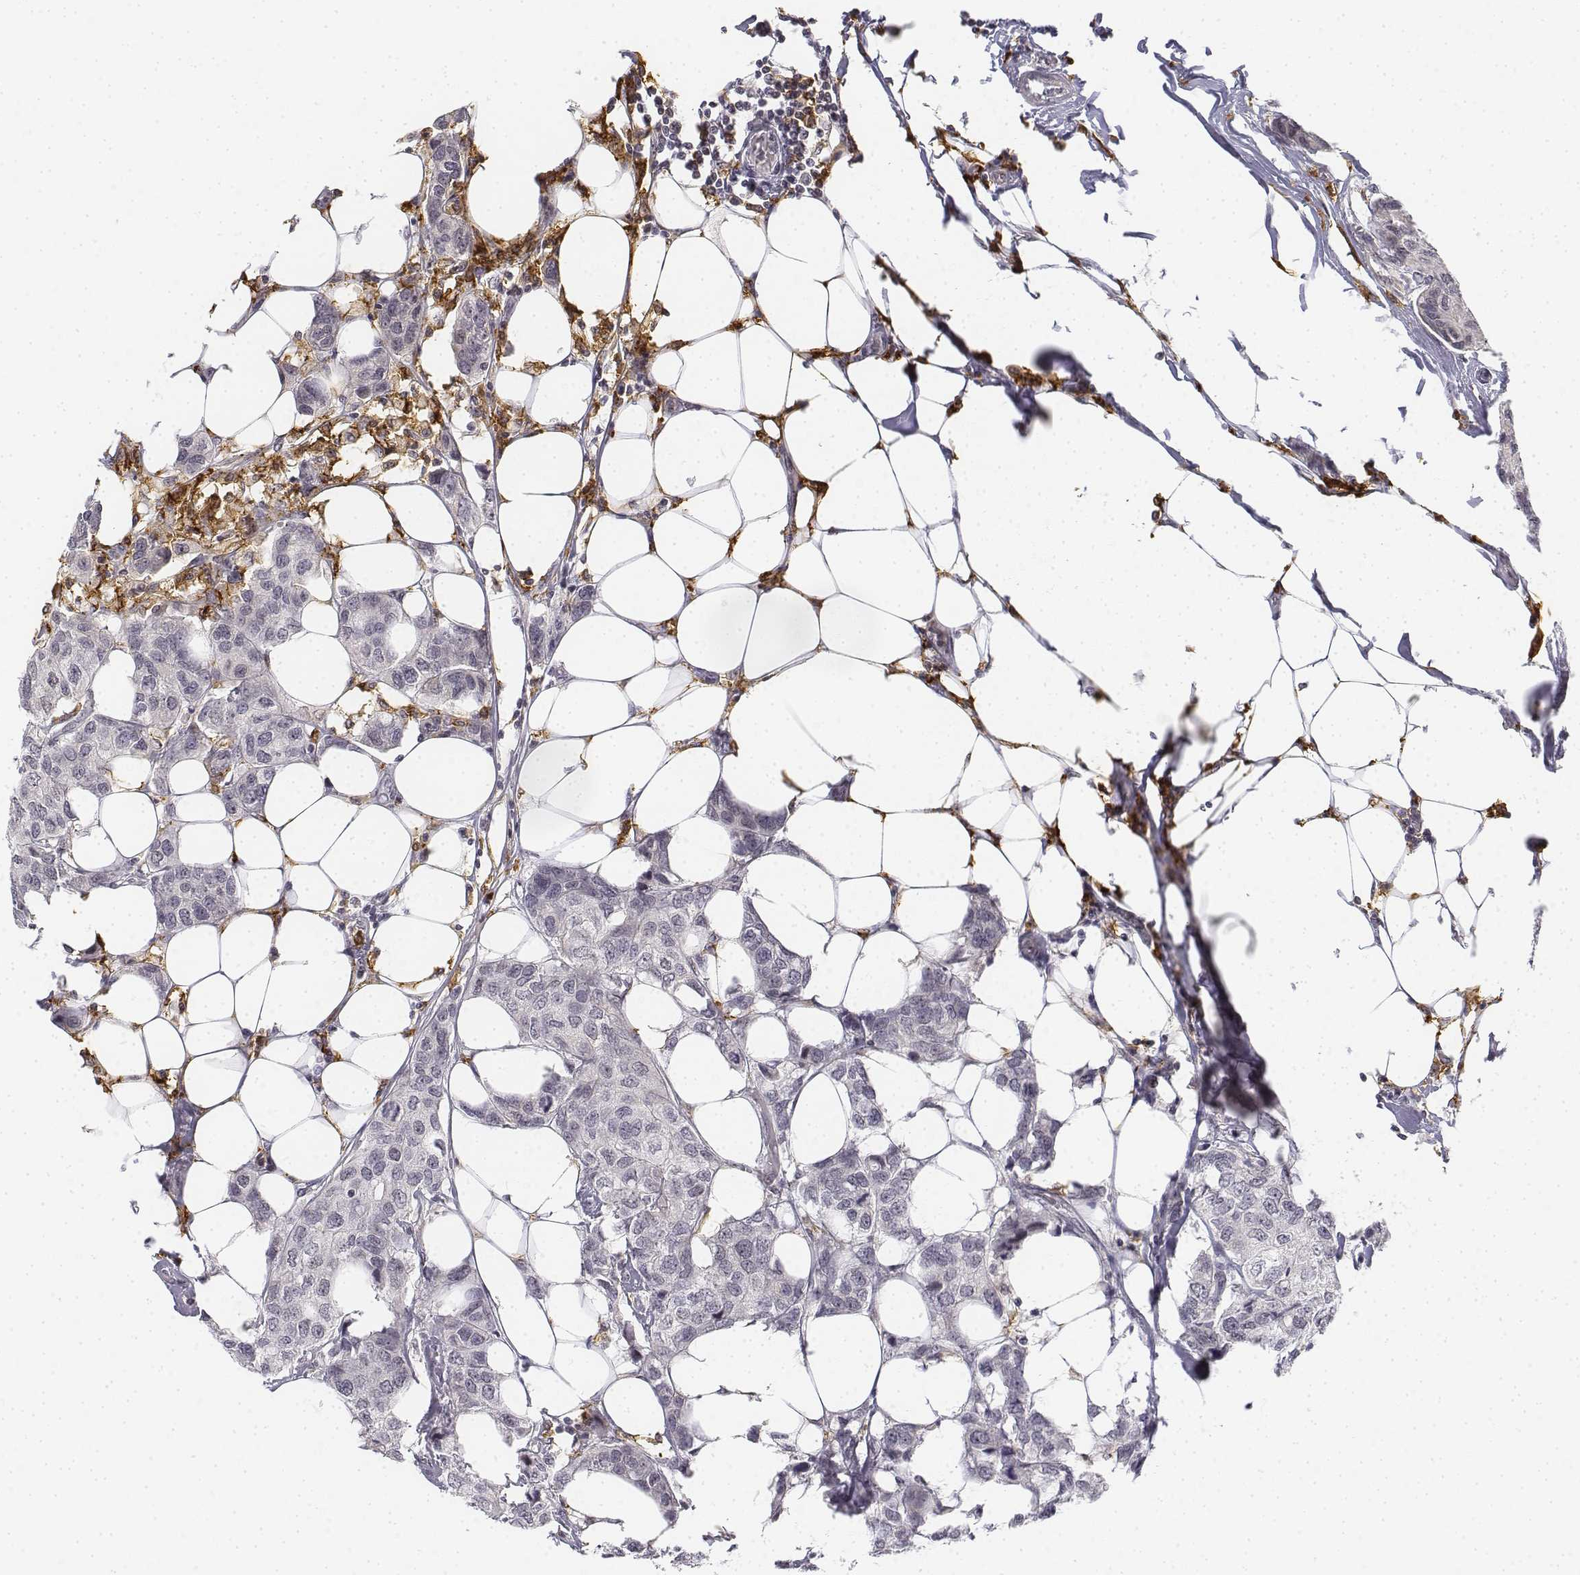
{"staining": {"intensity": "negative", "quantity": "none", "location": "none"}, "tissue": "breast cancer", "cell_type": "Tumor cells", "image_type": "cancer", "snomed": [{"axis": "morphology", "description": "Duct carcinoma"}, {"axis": "topography", "description": "Breast"}], "caption": "DAB (3,3'-diaminobenzidine) immunohistochemical staining of breast cancer exhibits no significant staining in tumor cells.", "gene": "CD14", "patient": {"sex": "female", "age": 80}}